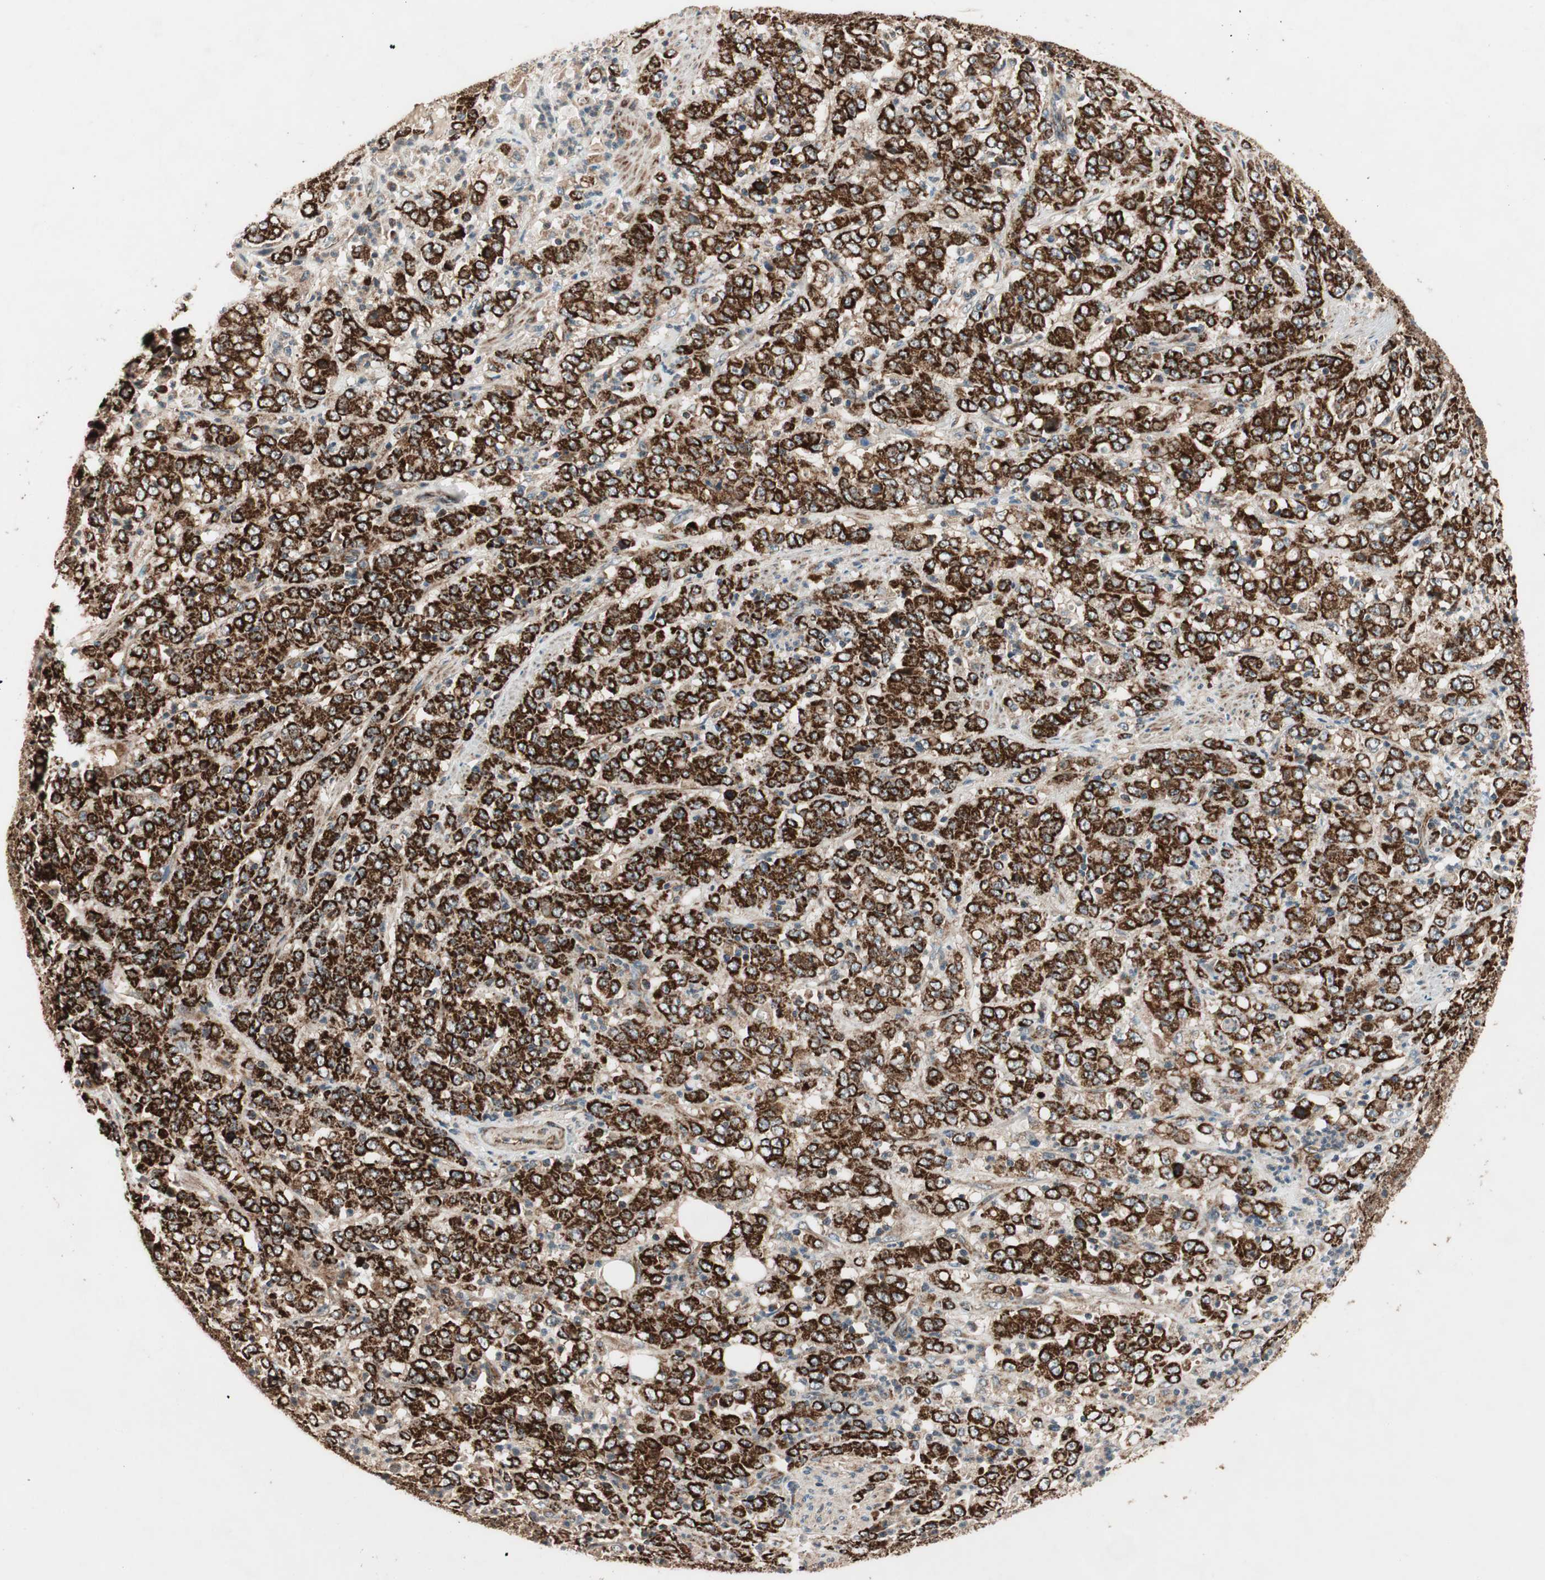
{"staining": {"intensity": "strong", "quantity": ">75%", "location": "cytoplasmic/membranous"}, "tissue": "stomach cancer", "cell_type": "Tumor cells", "image_type": "cancer", "snomed": [{"axis": "morphology", "description": "Adenocarcinoma, NOS"}, {"axis": "topography", "description": "Stomach, lower"}], "caption": "A micrograph of stomach cancer stained for a protein demonstrates strong cytoplasmic/membranous brown staining in tumor cells.", "gene": "AKAP1", "patient": {"sex": "female", "age": 71}}